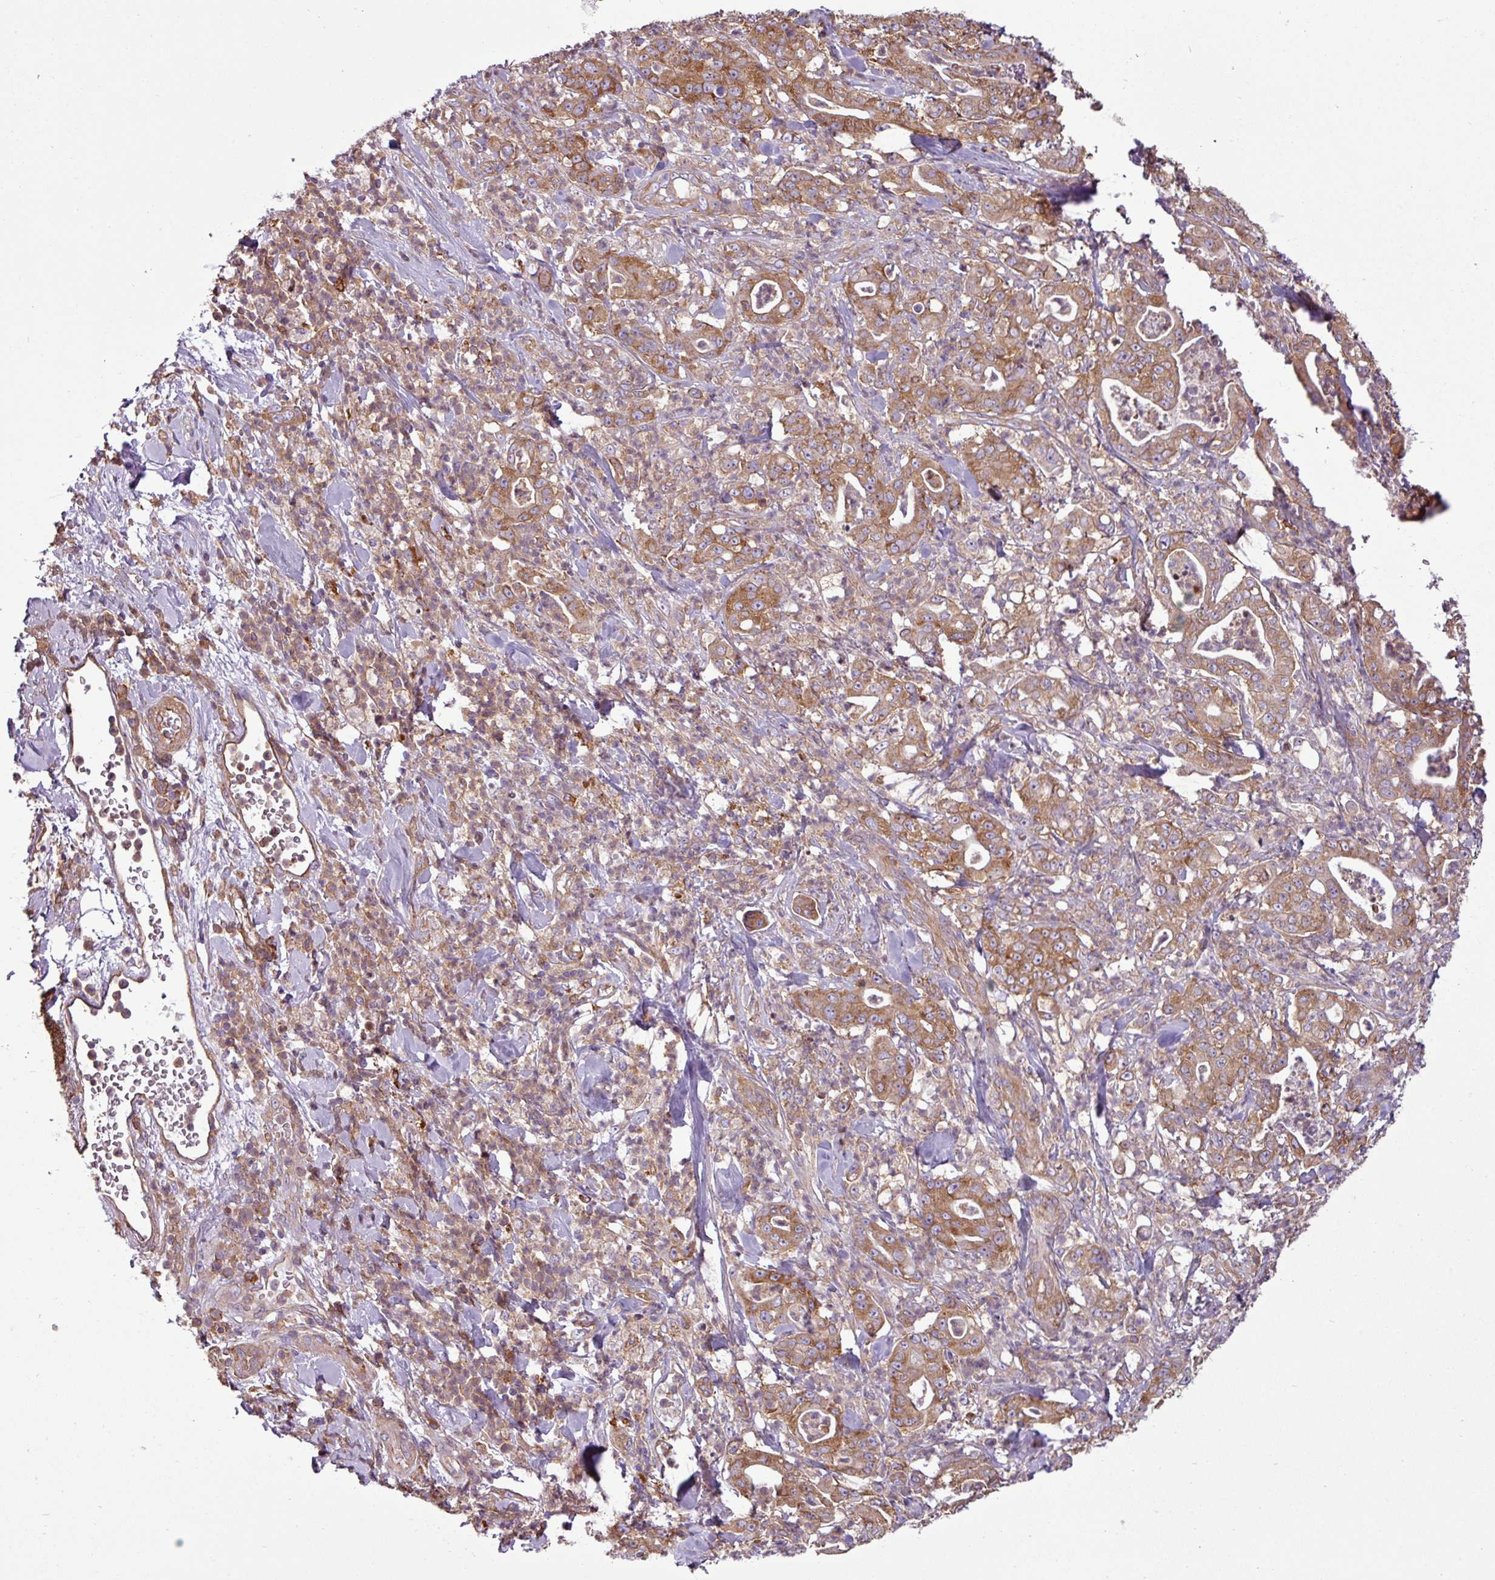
{"staining": {"intensity": "moderate", "quantity": ">75%", "location": "cytoplasmic/membranous"}, "tissue": "pancreatic cancer", "cell_type": "Tumor cells", "image_type": "cancer", "snomed": [{"axis": "morphology", "description": "Adenocarcinoma, NOS"}, {"axis": "topography", "description": "Pancreas"}], "caption": "Pancreatic cancer (adenocarcinoma) was stained to show a protein in brown. There is medium levels of moderate cytoplasmic/membranous positivity in approximately >75% of tumor cells. (DAB (3,3'-diaminobenzidine) = brown stain, brightfield microscopy at high magnification).", "gene": "PACSIN2", "patient": {"sex": "male", "age": 71}}